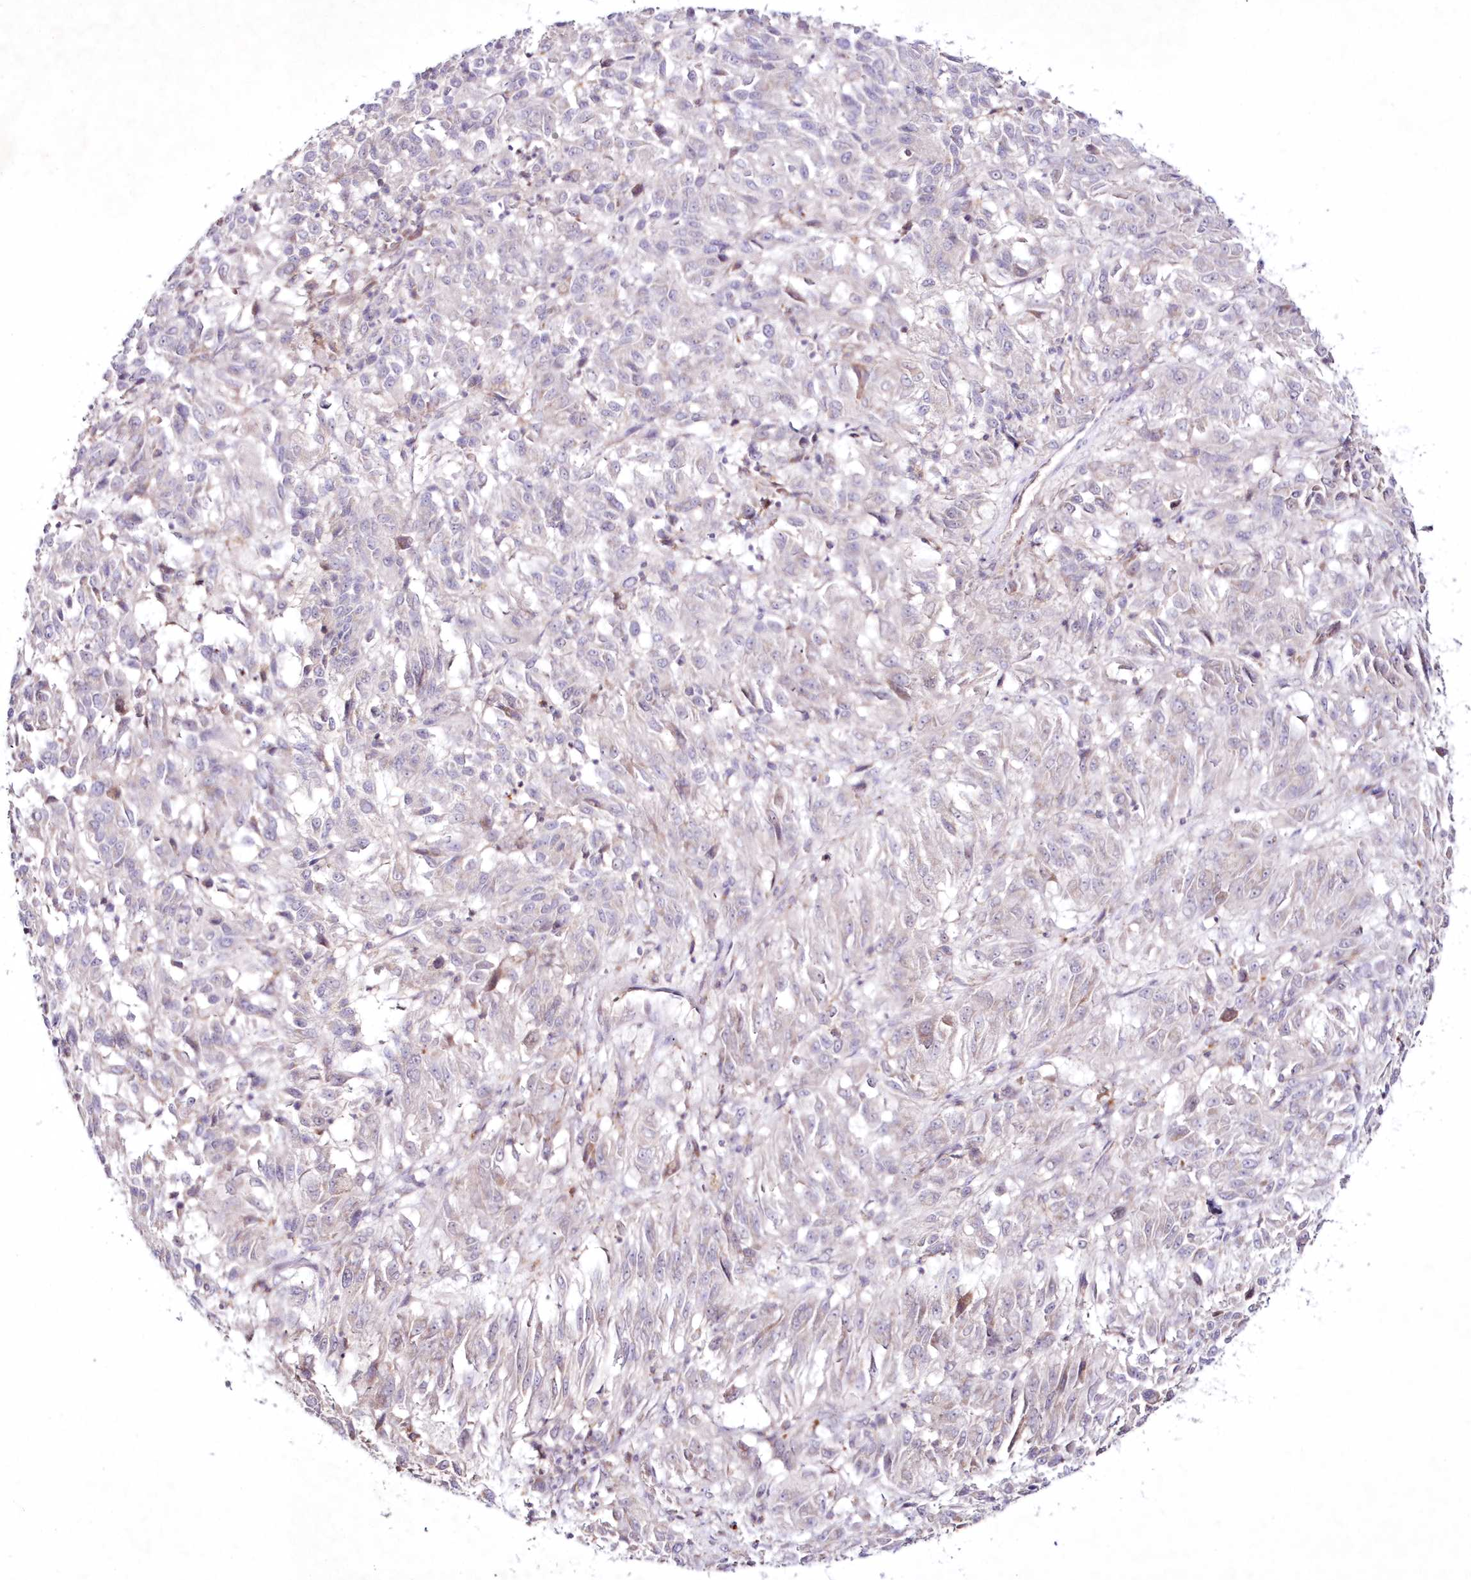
{"staining": {"intensity": "negative", "quantity": "none", "location": "none"}, "tissue": "melanoma", "cell_type": "Tumor cells", "image_type": "cancer", "snomed": [{"axis": "morphology", "description": "Malignant melanoma, Metastatic site"}, {"axis": "topography", "description": "Lung"}], "caption": "Immunohistochemistry image of neoplastic tissue: malignant melanoma (metastatic site) stained with DAB (3,3'-diaminobenzidine) displays no significant protein expression in tumor cells. The staining is performed using DAB brown chromogen with nuclei counter-stained in using hematoxylin.", "gene": "NEU4", "patient": {"sex": "male", "age": 64}}